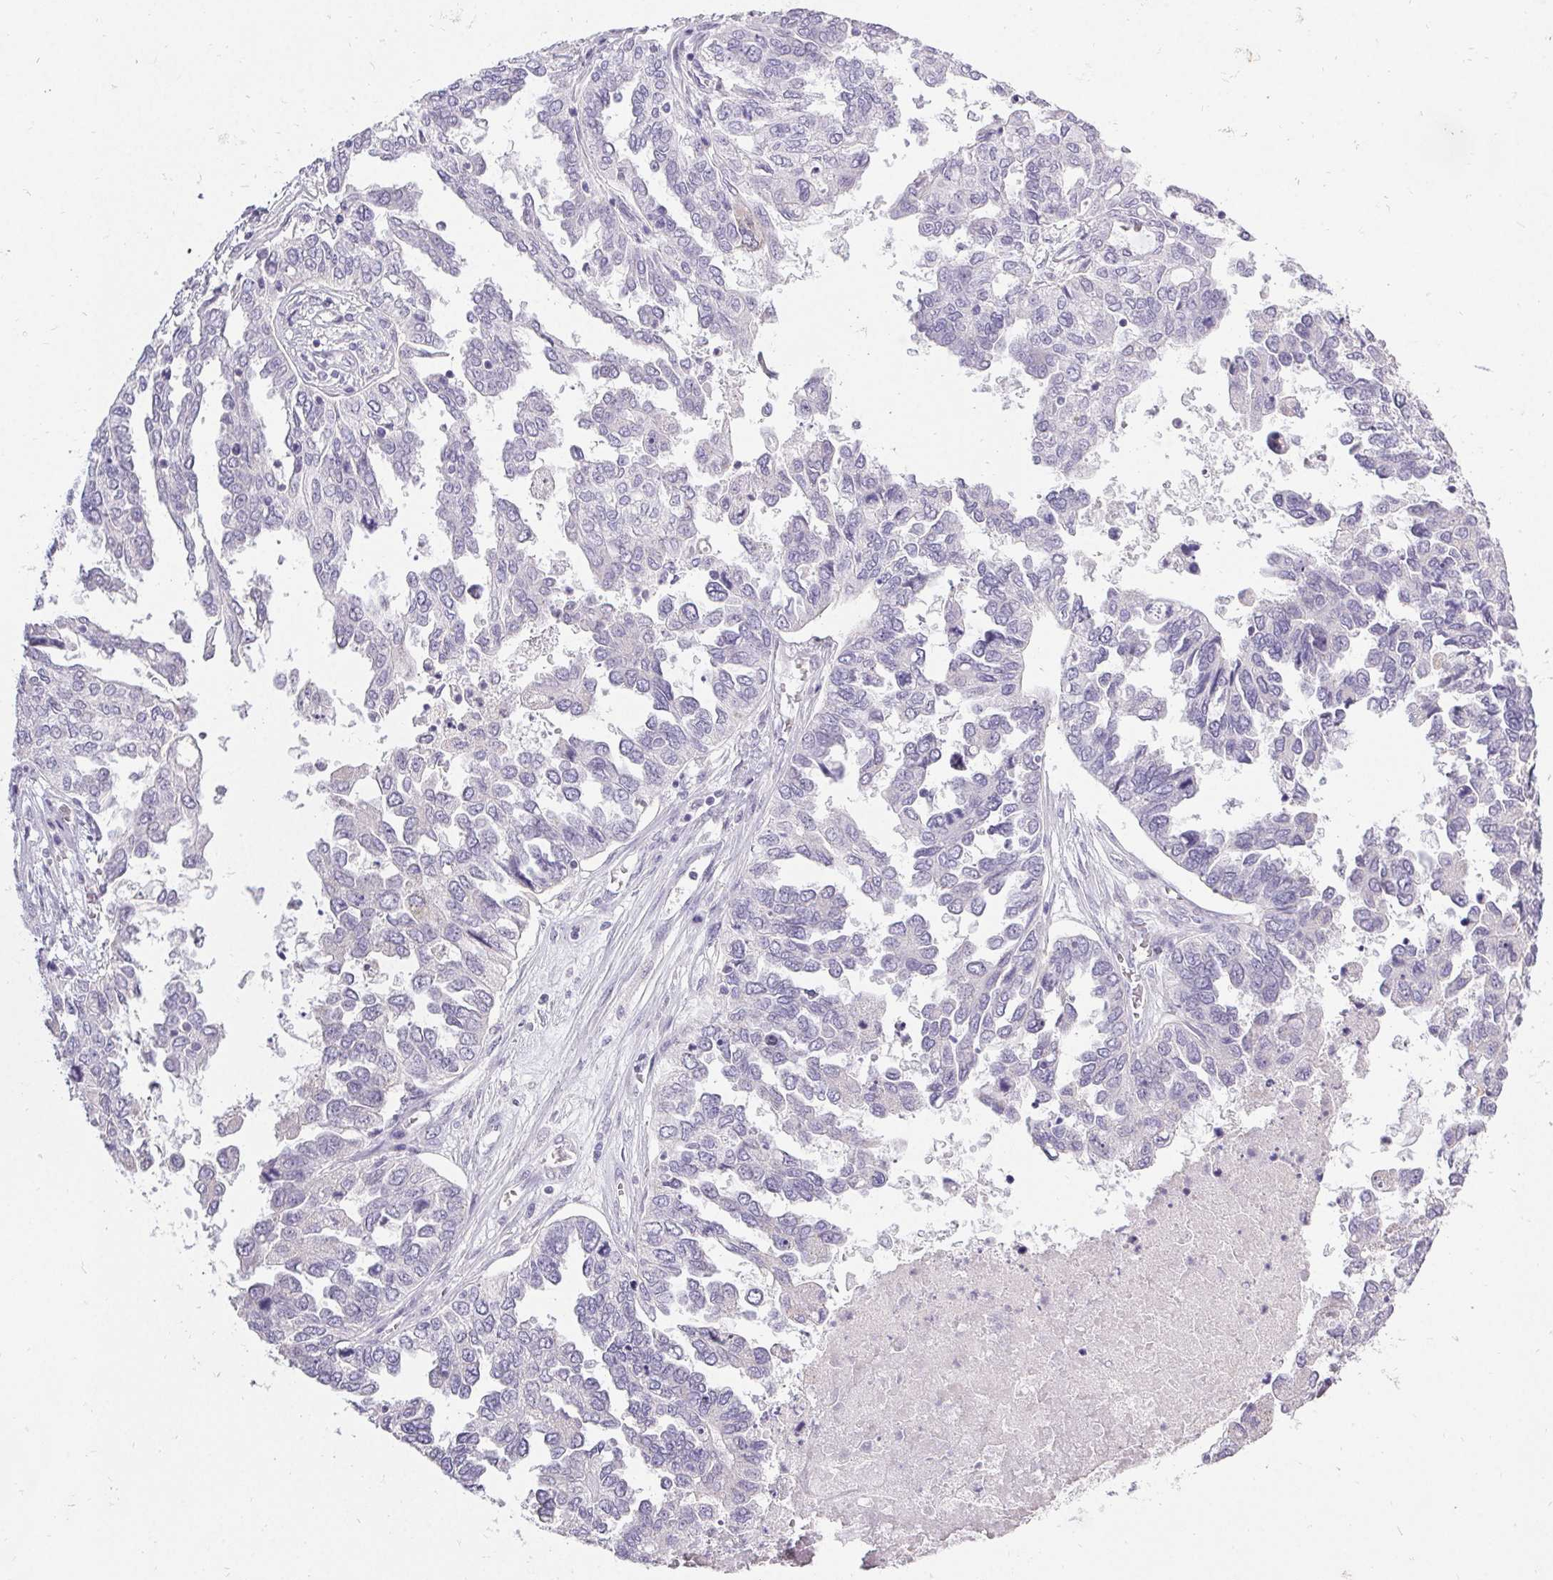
{"staining": {"intensity": "negative", "quantity": "none", "location": "none"}, "tissue": "ovarian cancer", "cell_type": "Tumor cells", "image_type": "cancer", "snomed": [{"axis": "morphology", "description": "Cystadenocarcinoma, serous, NOS"}, {"axis": "topography", "description": "Ovary"}], "caption": "This histopathology image is of ovarian serous cystadenocarcinoma stained with immunohistochemistry to label a protein in brown with the nuclei are counter-stained blue. There is no staining in tumor cells.", "gene": "PMEL", "patient": {"sex": "female", "age": 53}}